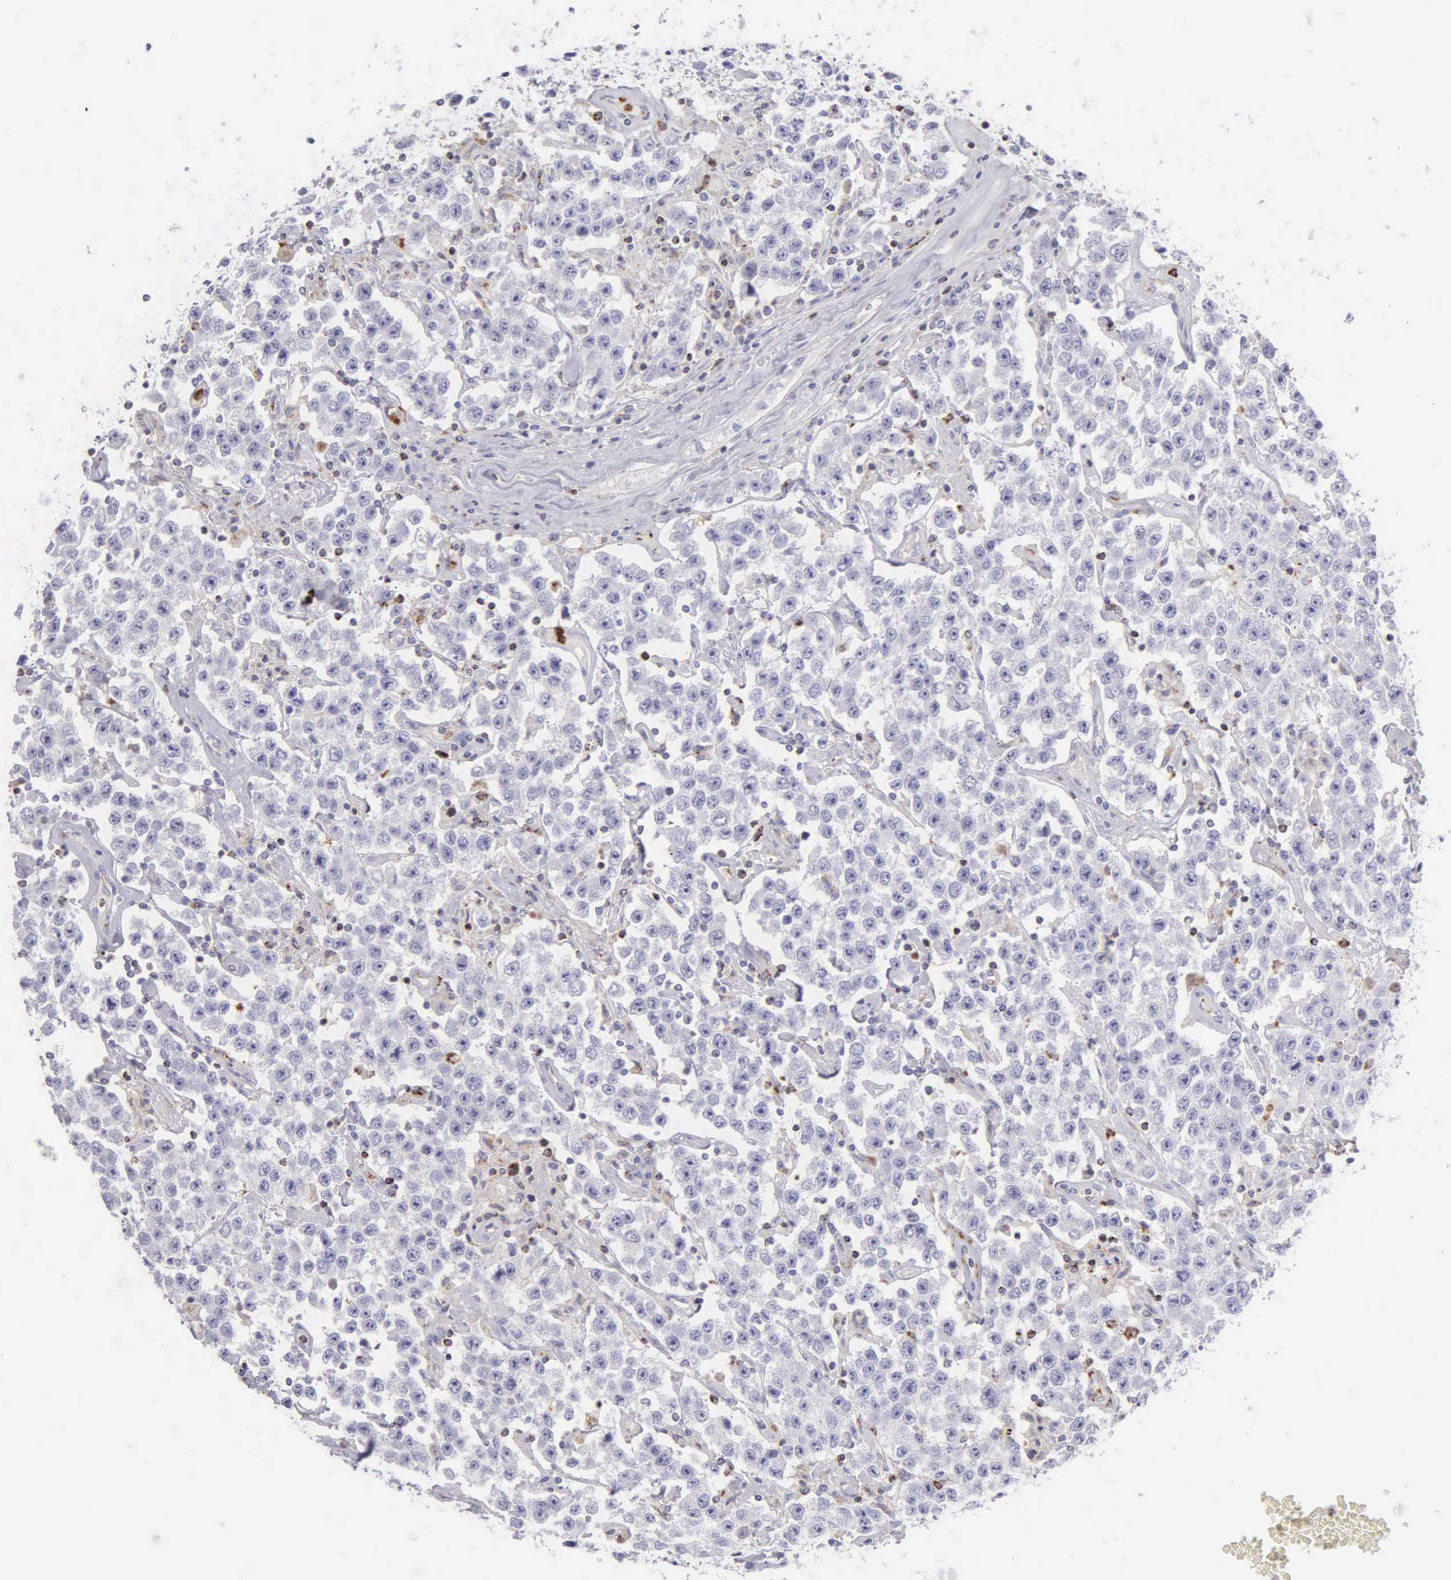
{"staining": {"intensity": "negative", "quantity": "none", "location": "none"}, "tissue": "testis cancer", "cell_type": "Tumor cells", "image_type": "cancer", "snomed": [{"axis": "morphology", "description": "Seminoma, NOS"}, {"axis": "topography", "description": "Testis"}], "caption": "Immunohistochemistry (IHC) of human testis seminoma demonstrates no staining in tumor cells.", "gene": "SRGN", "patient": {"sex": "male", "age": 52}}